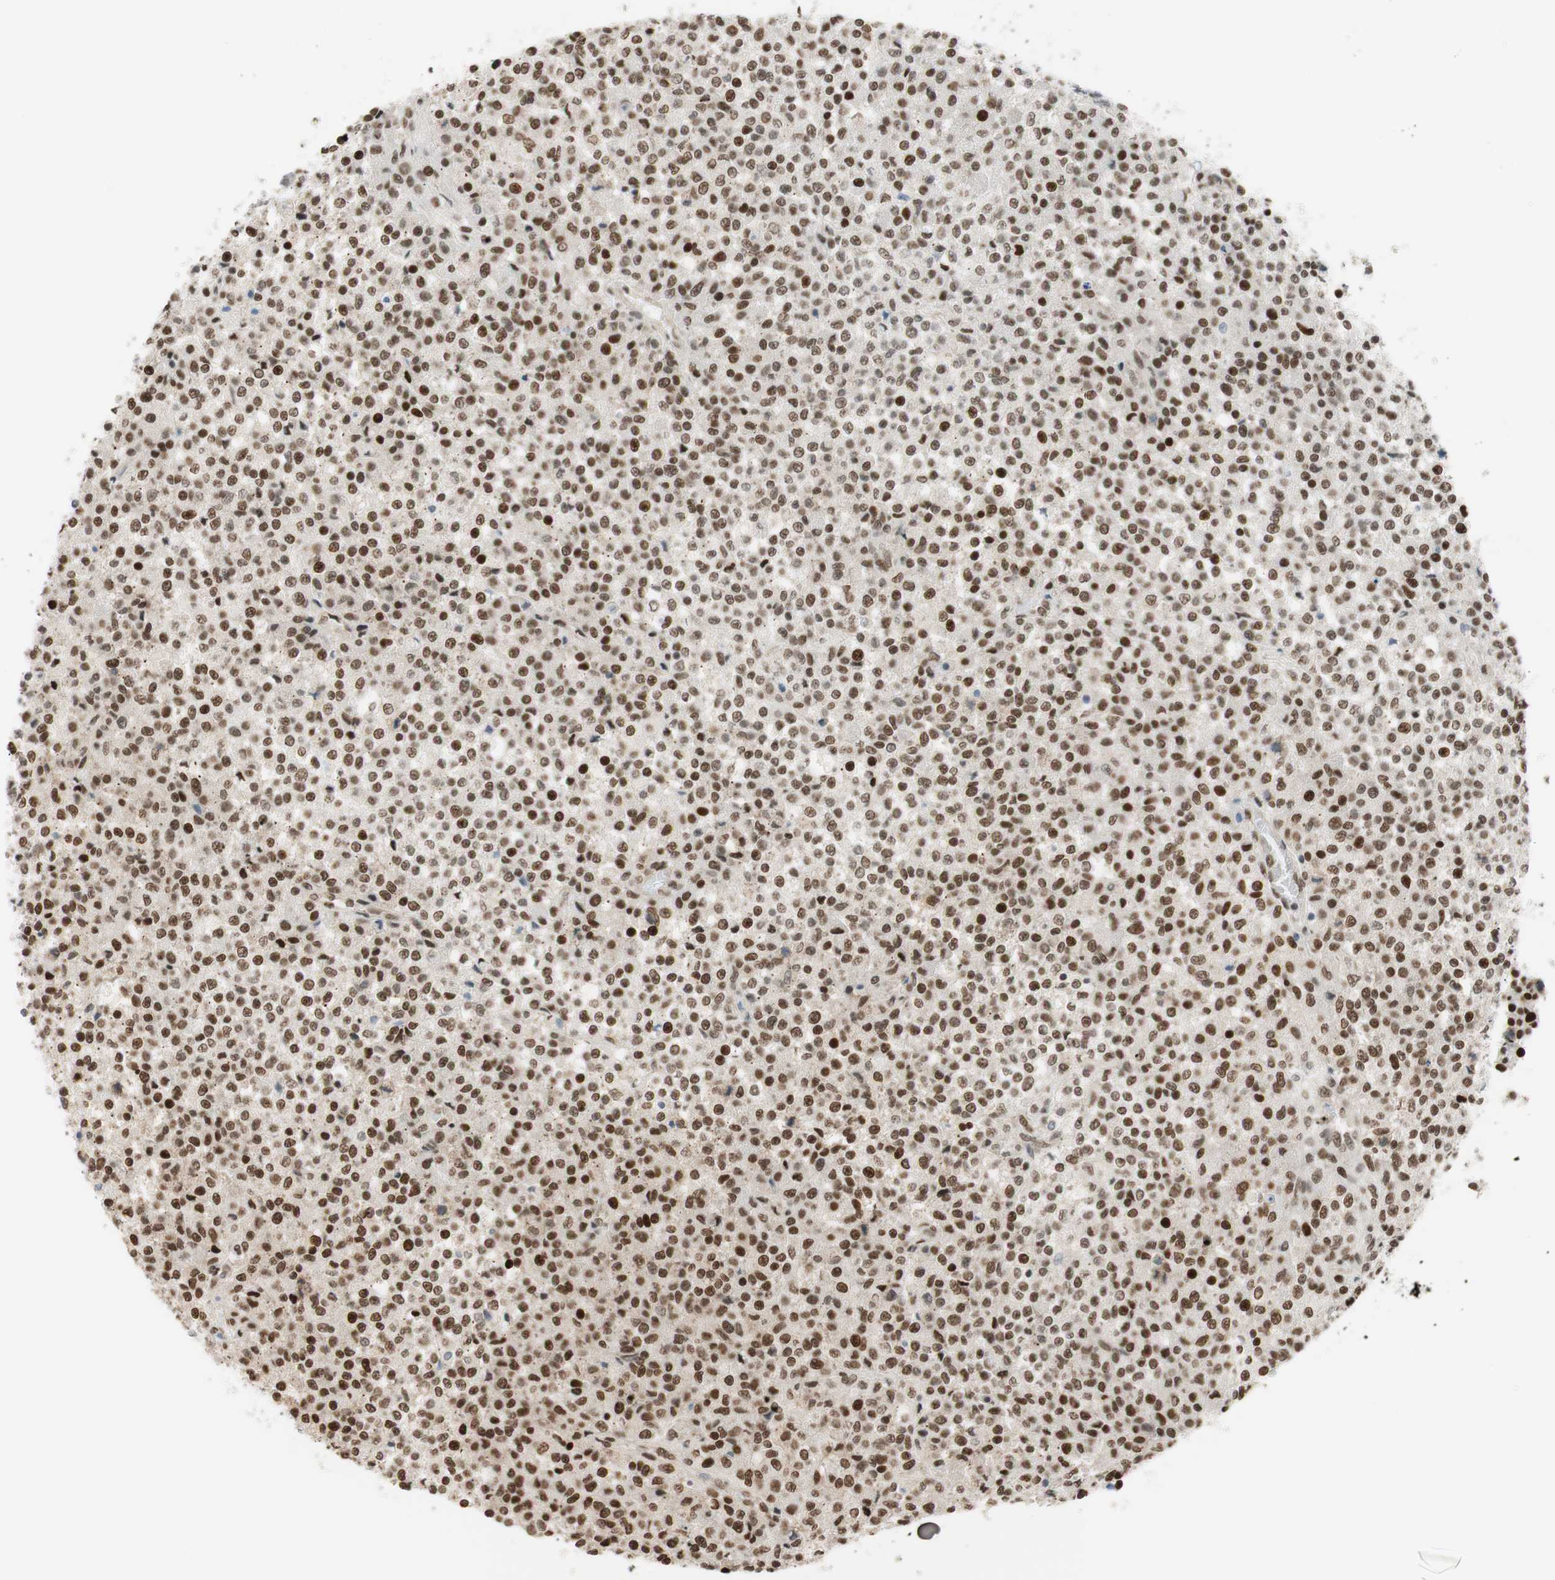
{"staining": {"intensity": "moderate", "quantity": ">75%", "location": "nuclear"}, "tissue": "testis cancer", "cell_type": "Tumor cells", "image_type": "cancer", "snomed": [{"axis": "morphology", "description": "Seminoma, NOS"}, {"axis": "topography", "description": "Testis"}], "caption": "Testis cancer (seminoma) was stained to show a protein in brown. There is medium levels of moderate nuclear staining in approximately >75% of tumor cells.", "gene": "SUFU", "patient": {"sex": "male", "age": 59}}